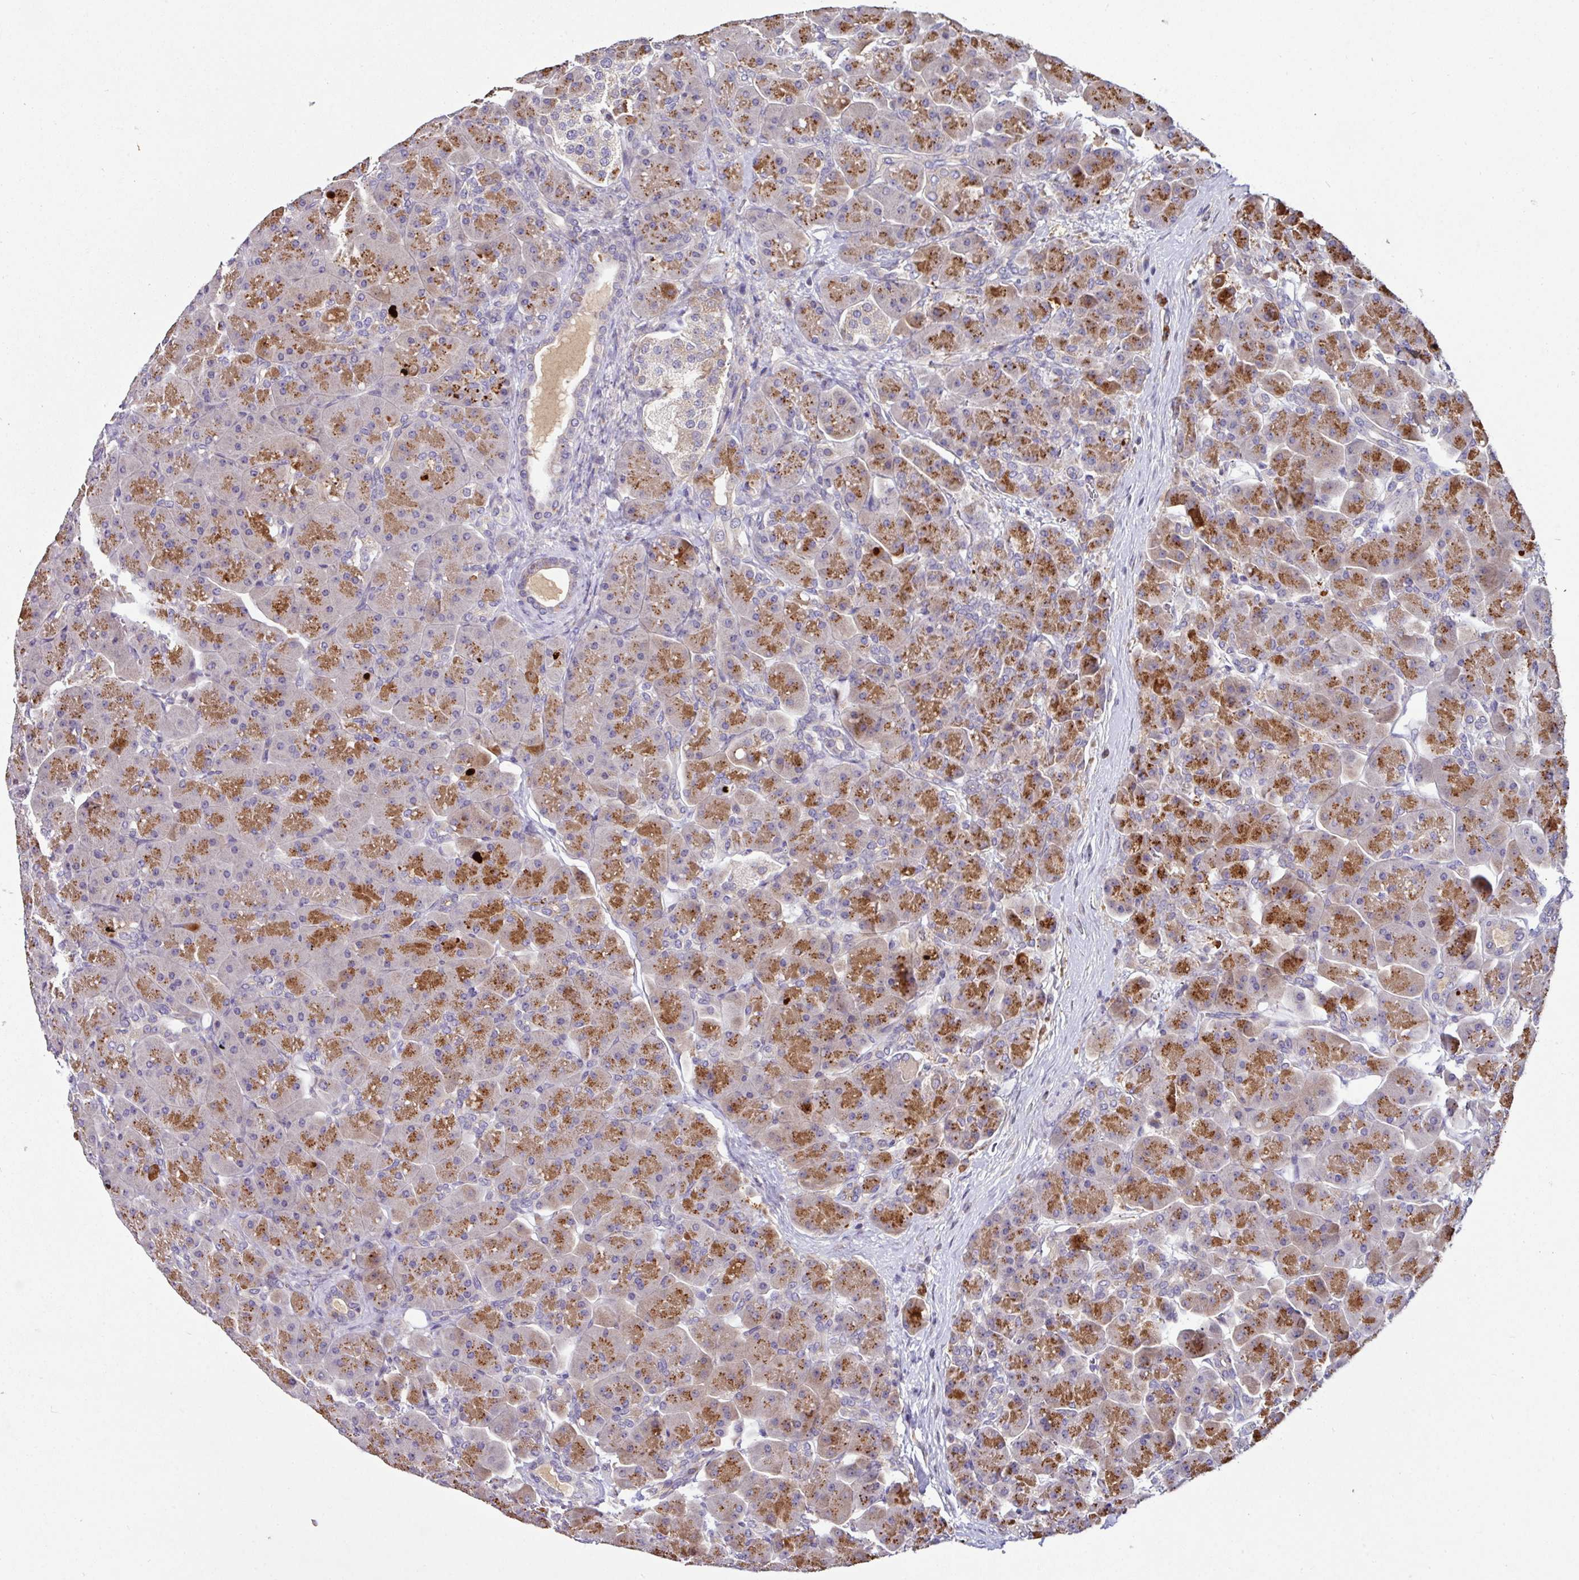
{"staining": {"intensity": "strong", "quantity": ">75%", "location": "cytoplasmic/membranous"}, "tissue": "pancreas", "cell_type": "Exocrine glandular cells", "image_type": "normal", "snomed": [{"axis": "morphology", "description": "Normal tissue, NOS"}, {"axis": "topography", "description": "Pancreas"}], "caption": "DAB immunohistochemical staining of unremarkable pancreas demonstrates strong cytoplasmic/membranous protein expression in approximately >75% of exocrine glandular cells.", "gene": "AEBP2", "patient": {"sex": "male", "age": 66}}